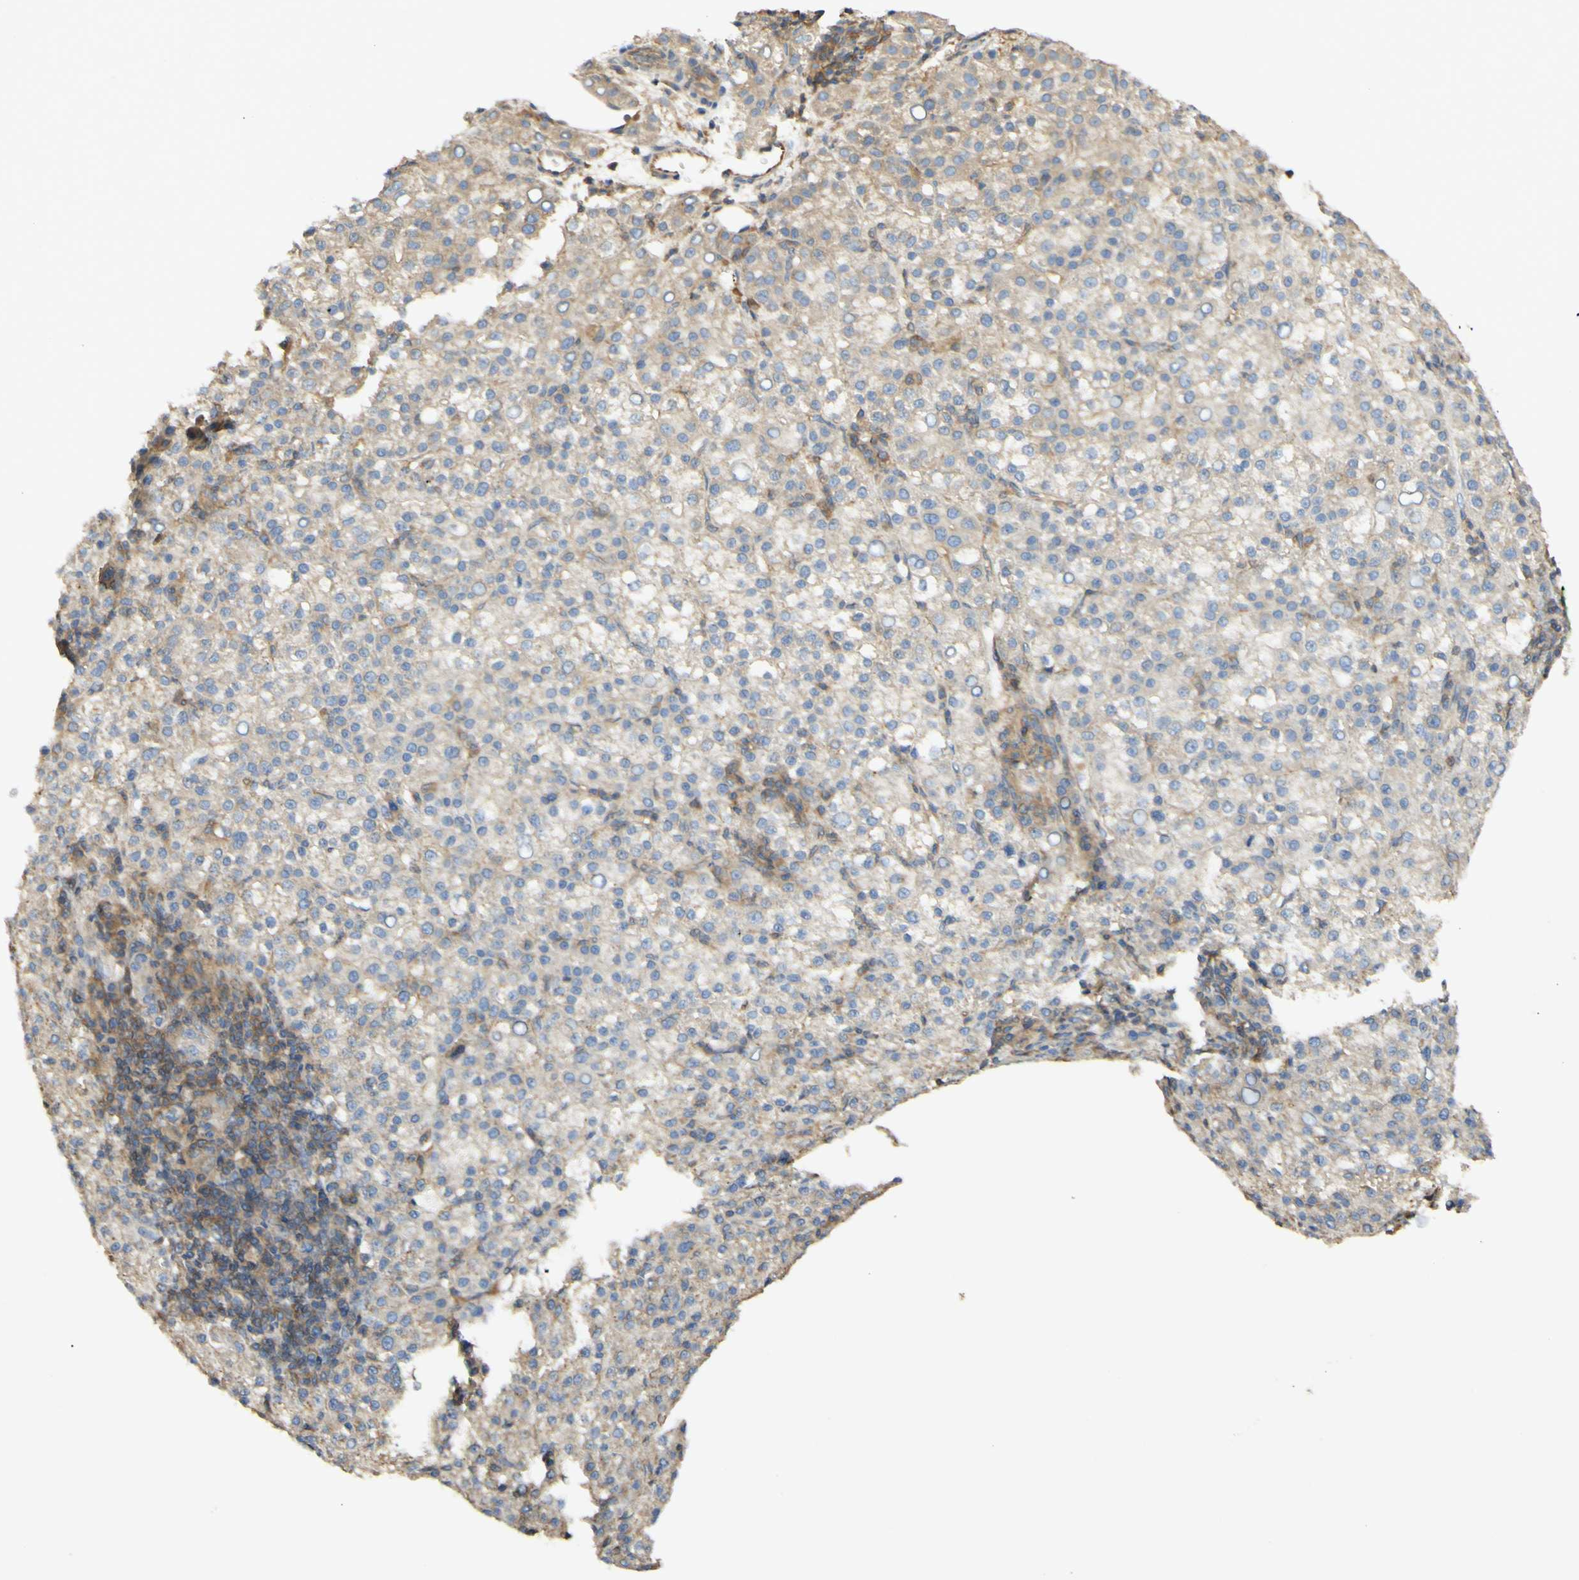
{"staining": {"intensity": "weak", "quantity": ">75%", "location": "cytoplasmic/membranous"}, "tissue": "liver cancer", "cell_type": "Tumor cells", "image_type": "cancer", "snomed": [{"axis": "morphology", "description": "Carcinoma, Hepatocellular, NOS"}, {"axis": "topography", "description": "Liver"}], "caption": "IHC histopathology image of neoplastic tissue: liver cancer (hepatocellular carcinoma) stained using IHC displays low levels of weak protein expression localized specifically in the cytoplasmic/membranous of tumor cells, appearing as a cytoplasmic/membranous brown color.", "gene": "IKBKG", "patient": {"sex": "female", "age": 58}}